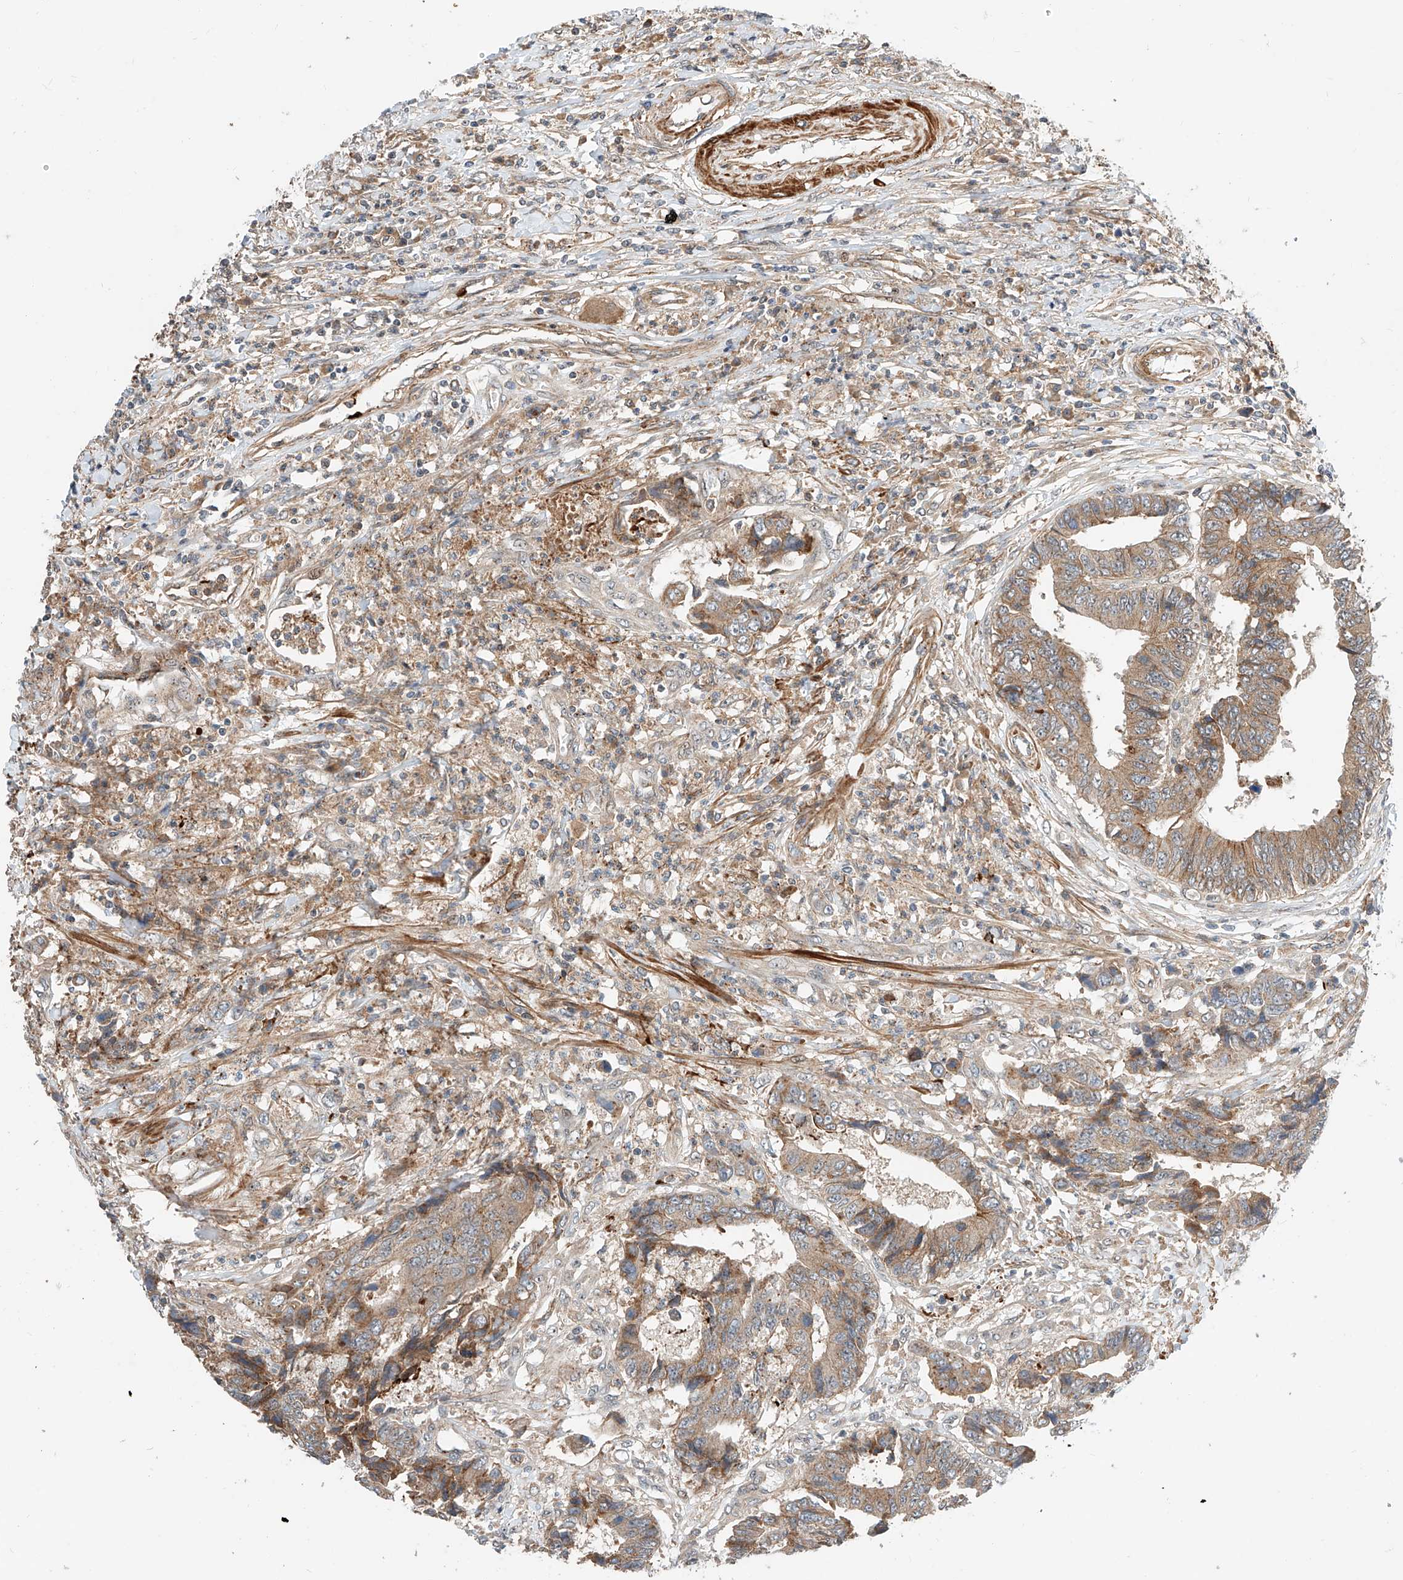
{"staining": {"intensity": "moderate", "quantity": ">75%", "location": "cytoplasmic/membranous"}, "tissue": "colorectal cancer", "cell_type": "Tumor cells", "image_type": "cancer", "snomed": [{"axis": "morphology", "description": "Adenocarcinoma, NOS"}, {"axis": "topography", "description": "Rectum"}], "caption": "Immunohistochemical staining of adenocarcinoma (colorectal) displays moderate cytoplasmic/membranous protein expression in approximately >75% of tumor cells.", "gene": "CPAMD8", "patient": {"sex": "male", "age": 84}}